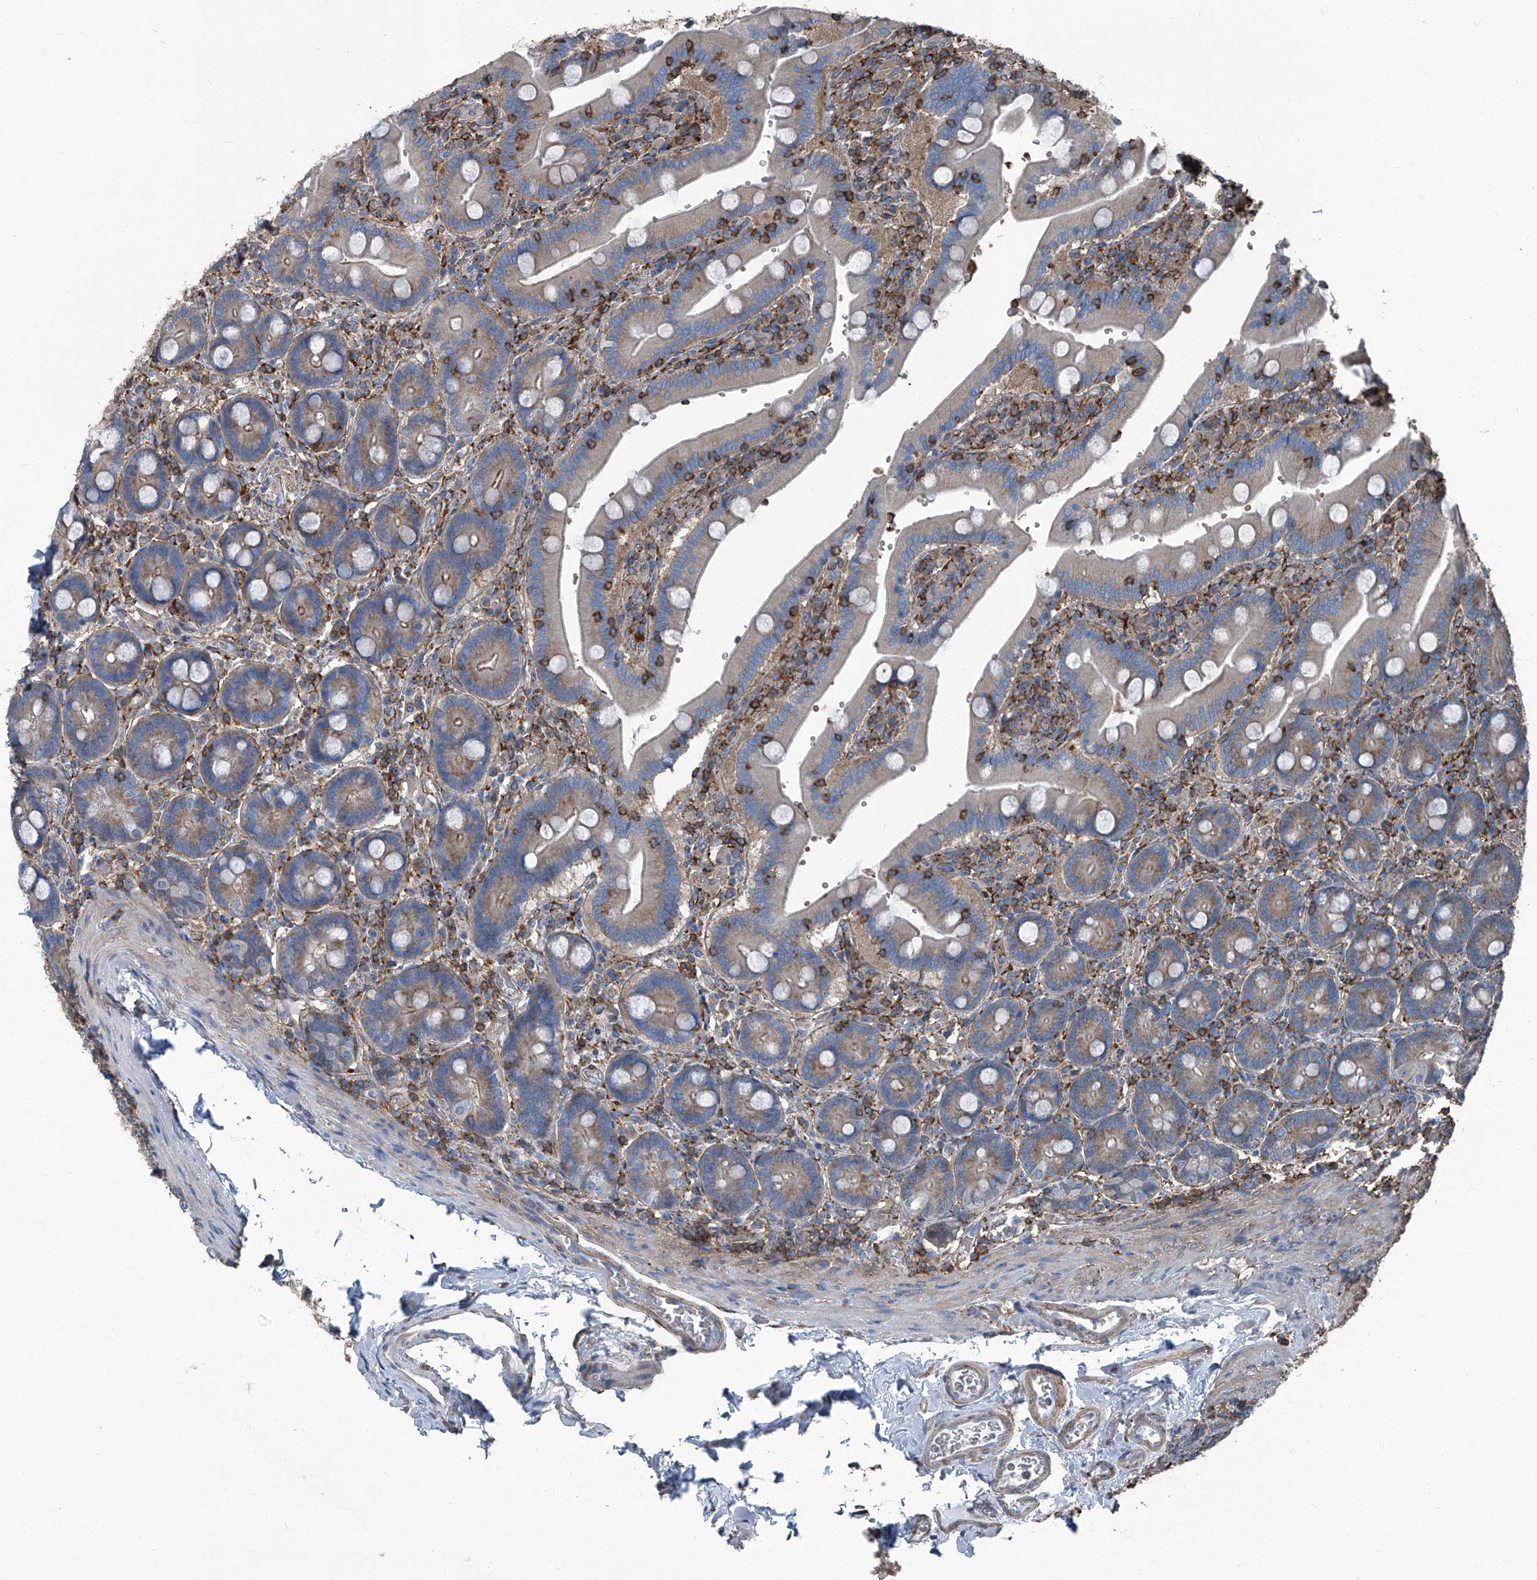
{"staining": {"intensity": "weak", "quantity": "25%-75%", "location": "cytoplasmic/membranous"}, "tissue": "duodenum", "cell_type": "Glandular cells", "image_type": "normal", "snomed": [{"axis": "morphology", "description": "Normal tissue, NOS"}, {"axis": "topography", "description": "Duodenum"}], "caption": "Duodenum was stained to show a protein in brown. There is low levels of weak cytoplasmic/membranous staining in approximately 25%-75% of glandular cells.", "gene": "SEPTIN7", "patient": {"sex": "female", "age": 62}}